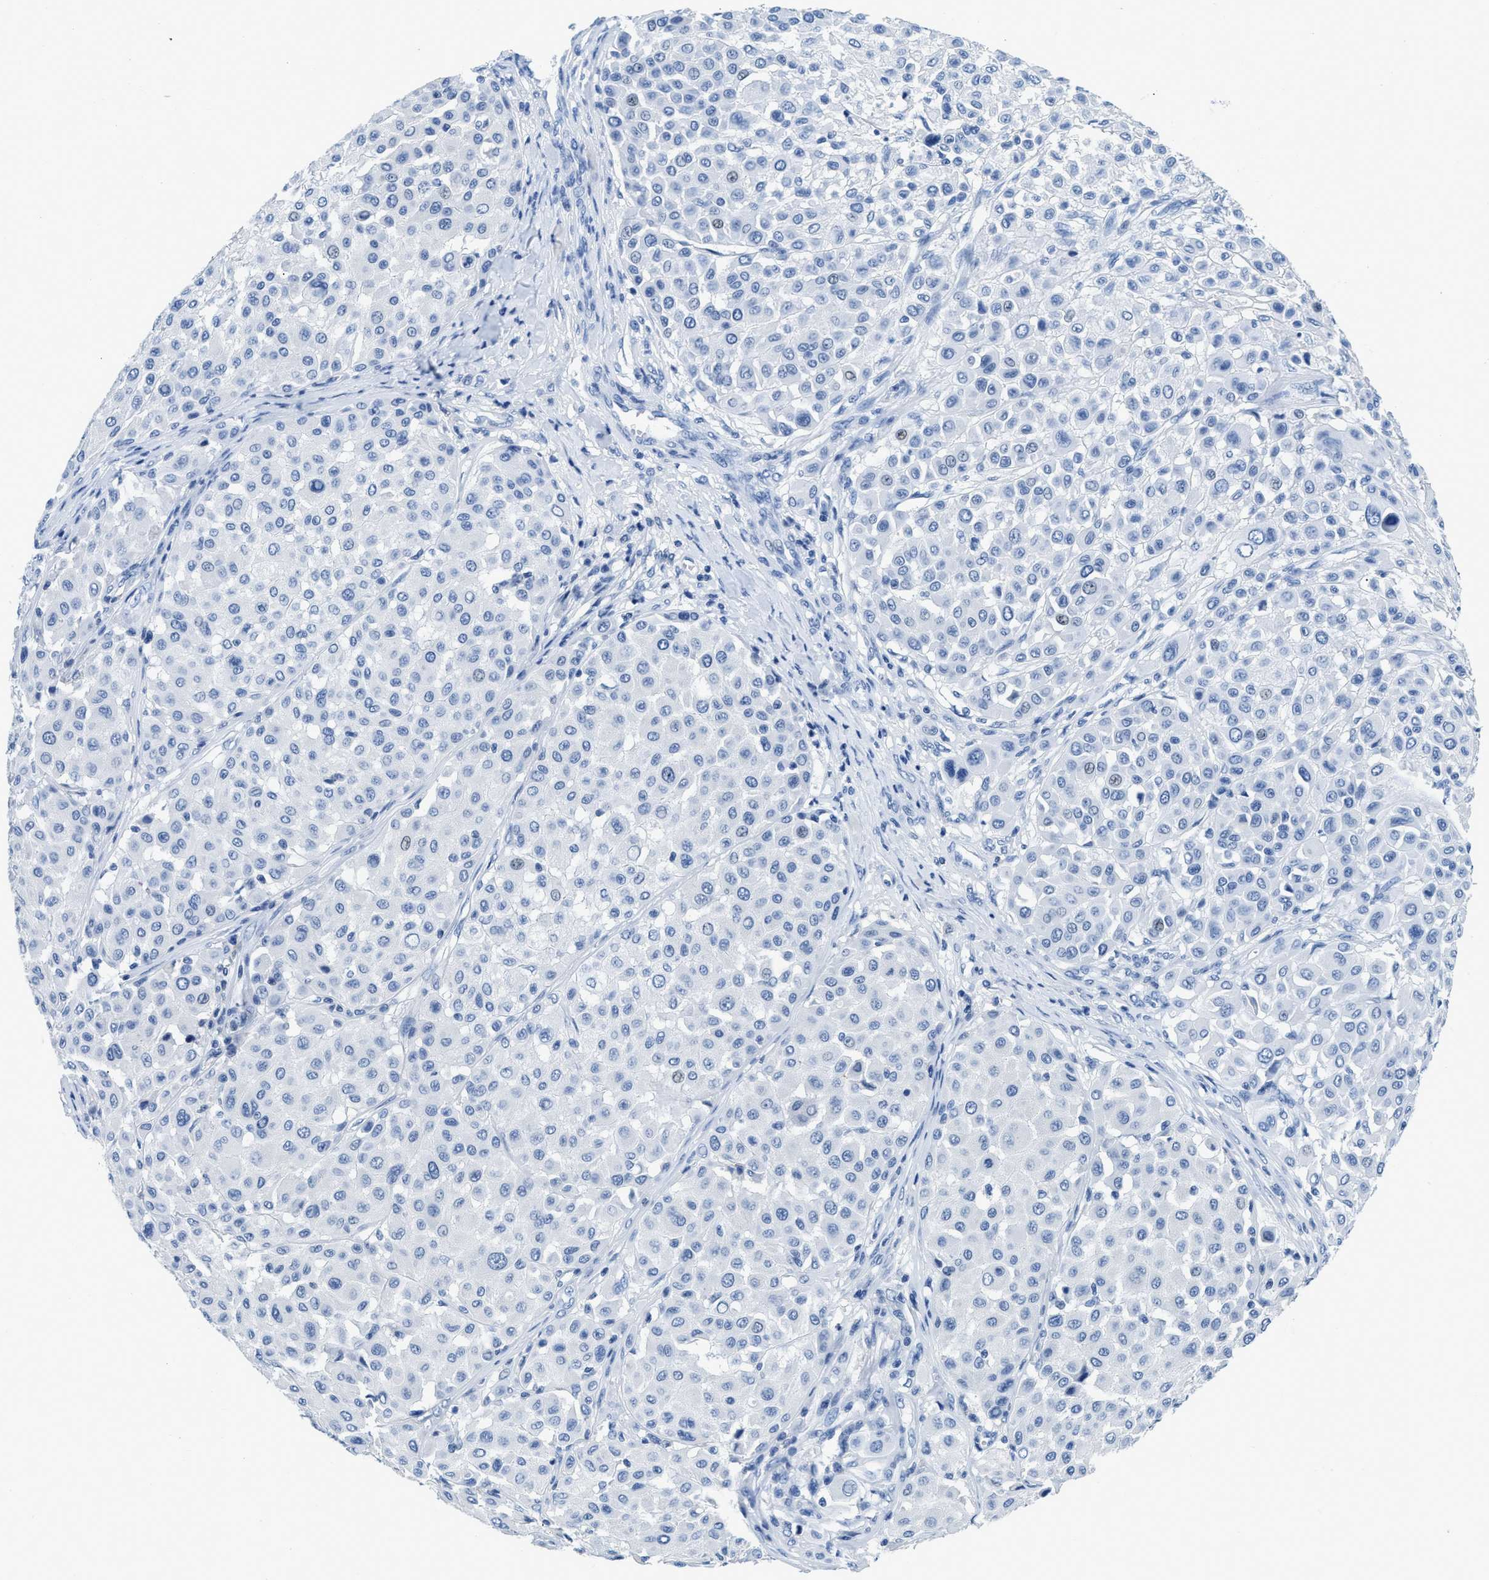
{"staining": {"intensity": "negative", "quantity": "none", "location": "none"}, "tissue": "melanoma", "cell_type": "Tumor cells", "image_type": "cancer", "snomed": [{"axis": "morphology", "description": "Malignant melanoma, Metastatic site"}, {"axis": "topography", "description": "Soft tissue"}], "caption": "Immunohistochemical staining of human malignant melanoma (metastatic site) exhibits no significant expression in tumor cells.", "gene": "NFATC2", "patient": {"sex": "male", "age": 41}}